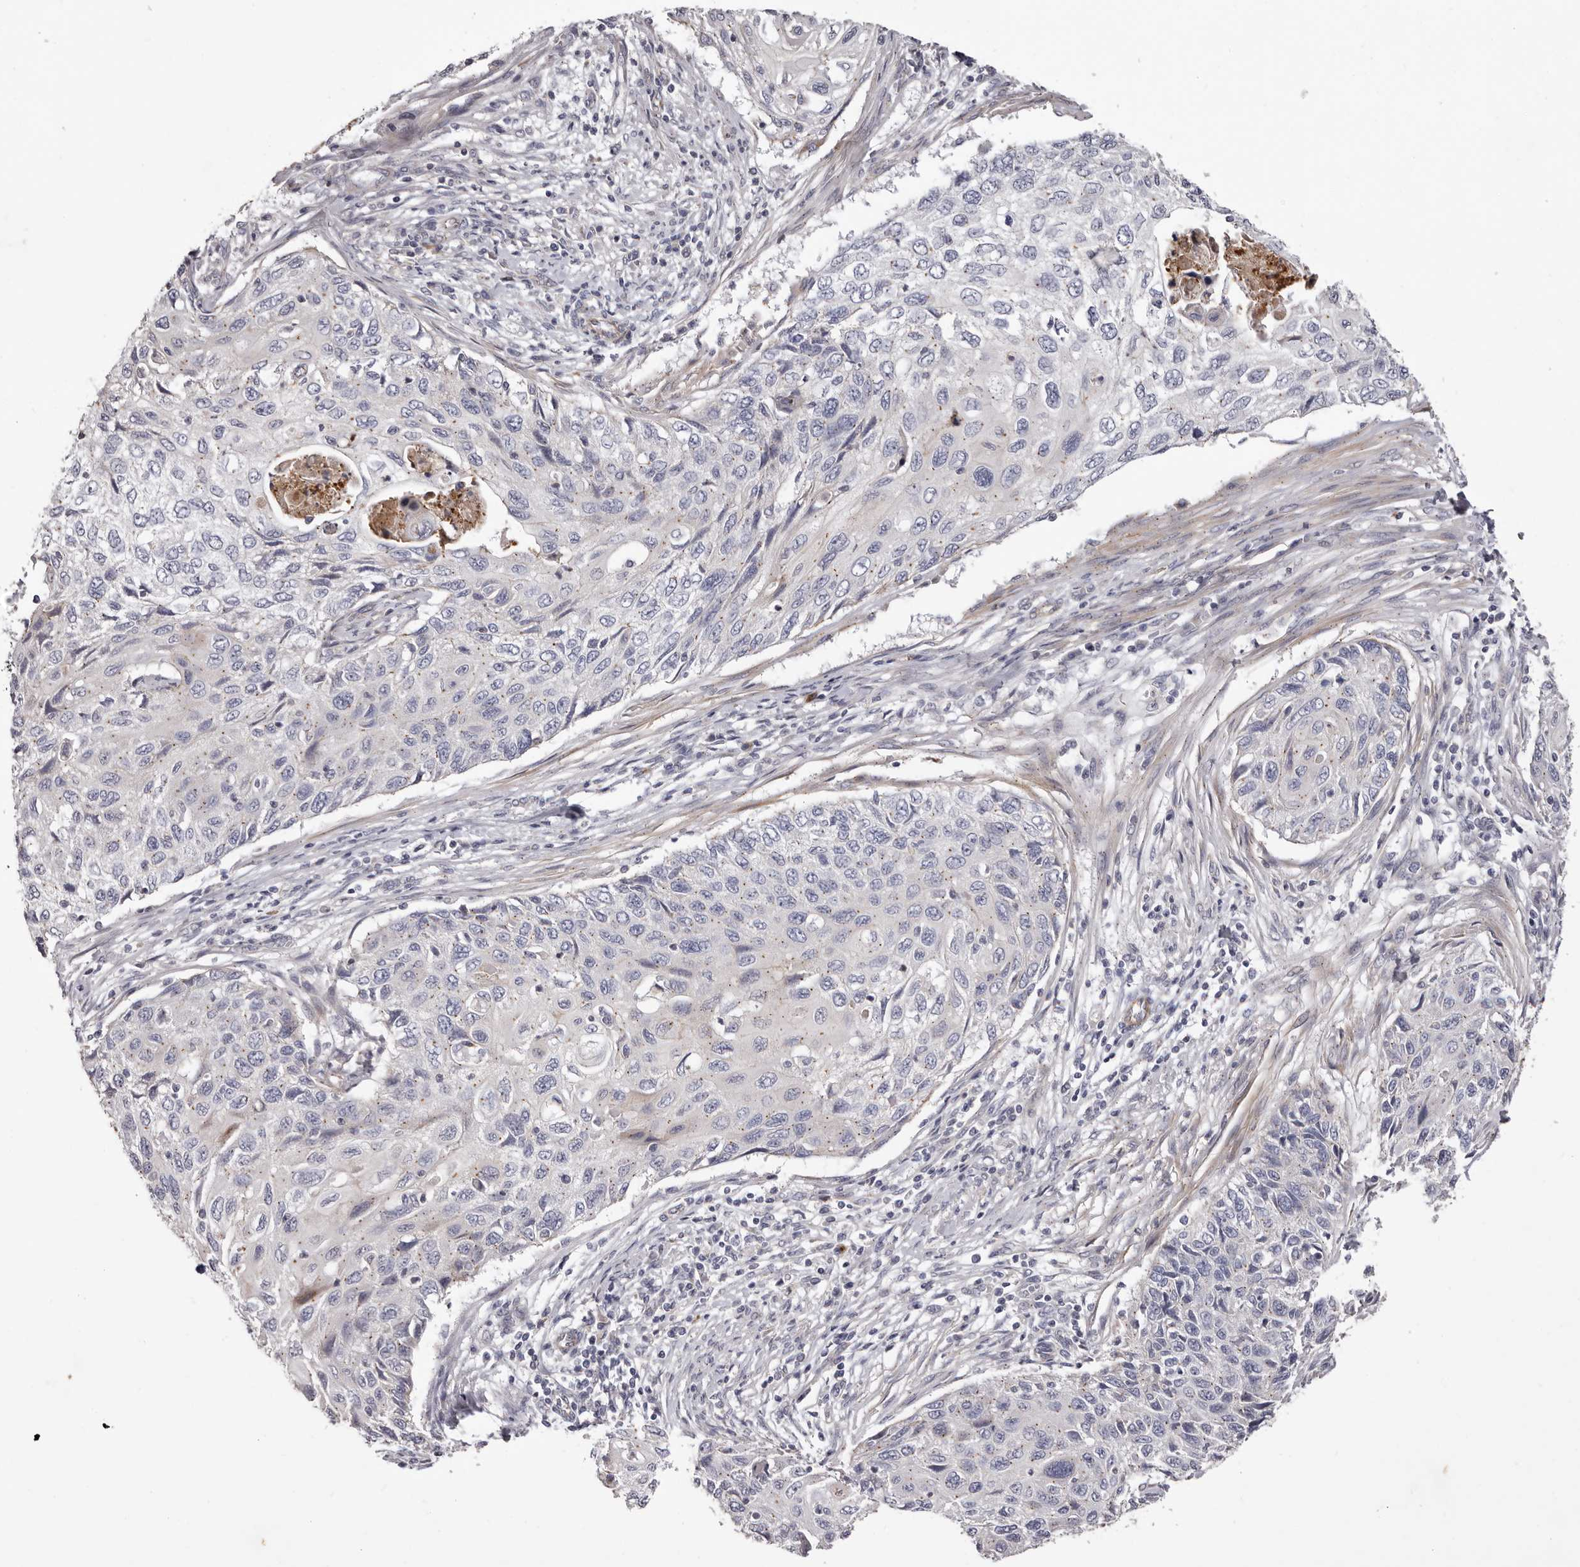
{"staining": {"intensity": "negative", "quantity": "none", "location": "none"}, "tissue": "cervical cancer", "cell_type": "Tumor cells", "image_type": "cancer", "snomed": [{"axis": "morphology", "description": "Squamous cell carcinoma, NOS"}, {"axis": "topography", "description": "Cervix"}], "caption": "Image shows no significant protein expression in tumor cells of cervical squamous cell carcinoma. (Stains: DAB immunohistochemistry (IHC) with hematoxylin counter stain, Microscopy: brightfield microscopy at high magnification).", "gene": "PEG10", "patient": {"sex": "female", "age": 70}}